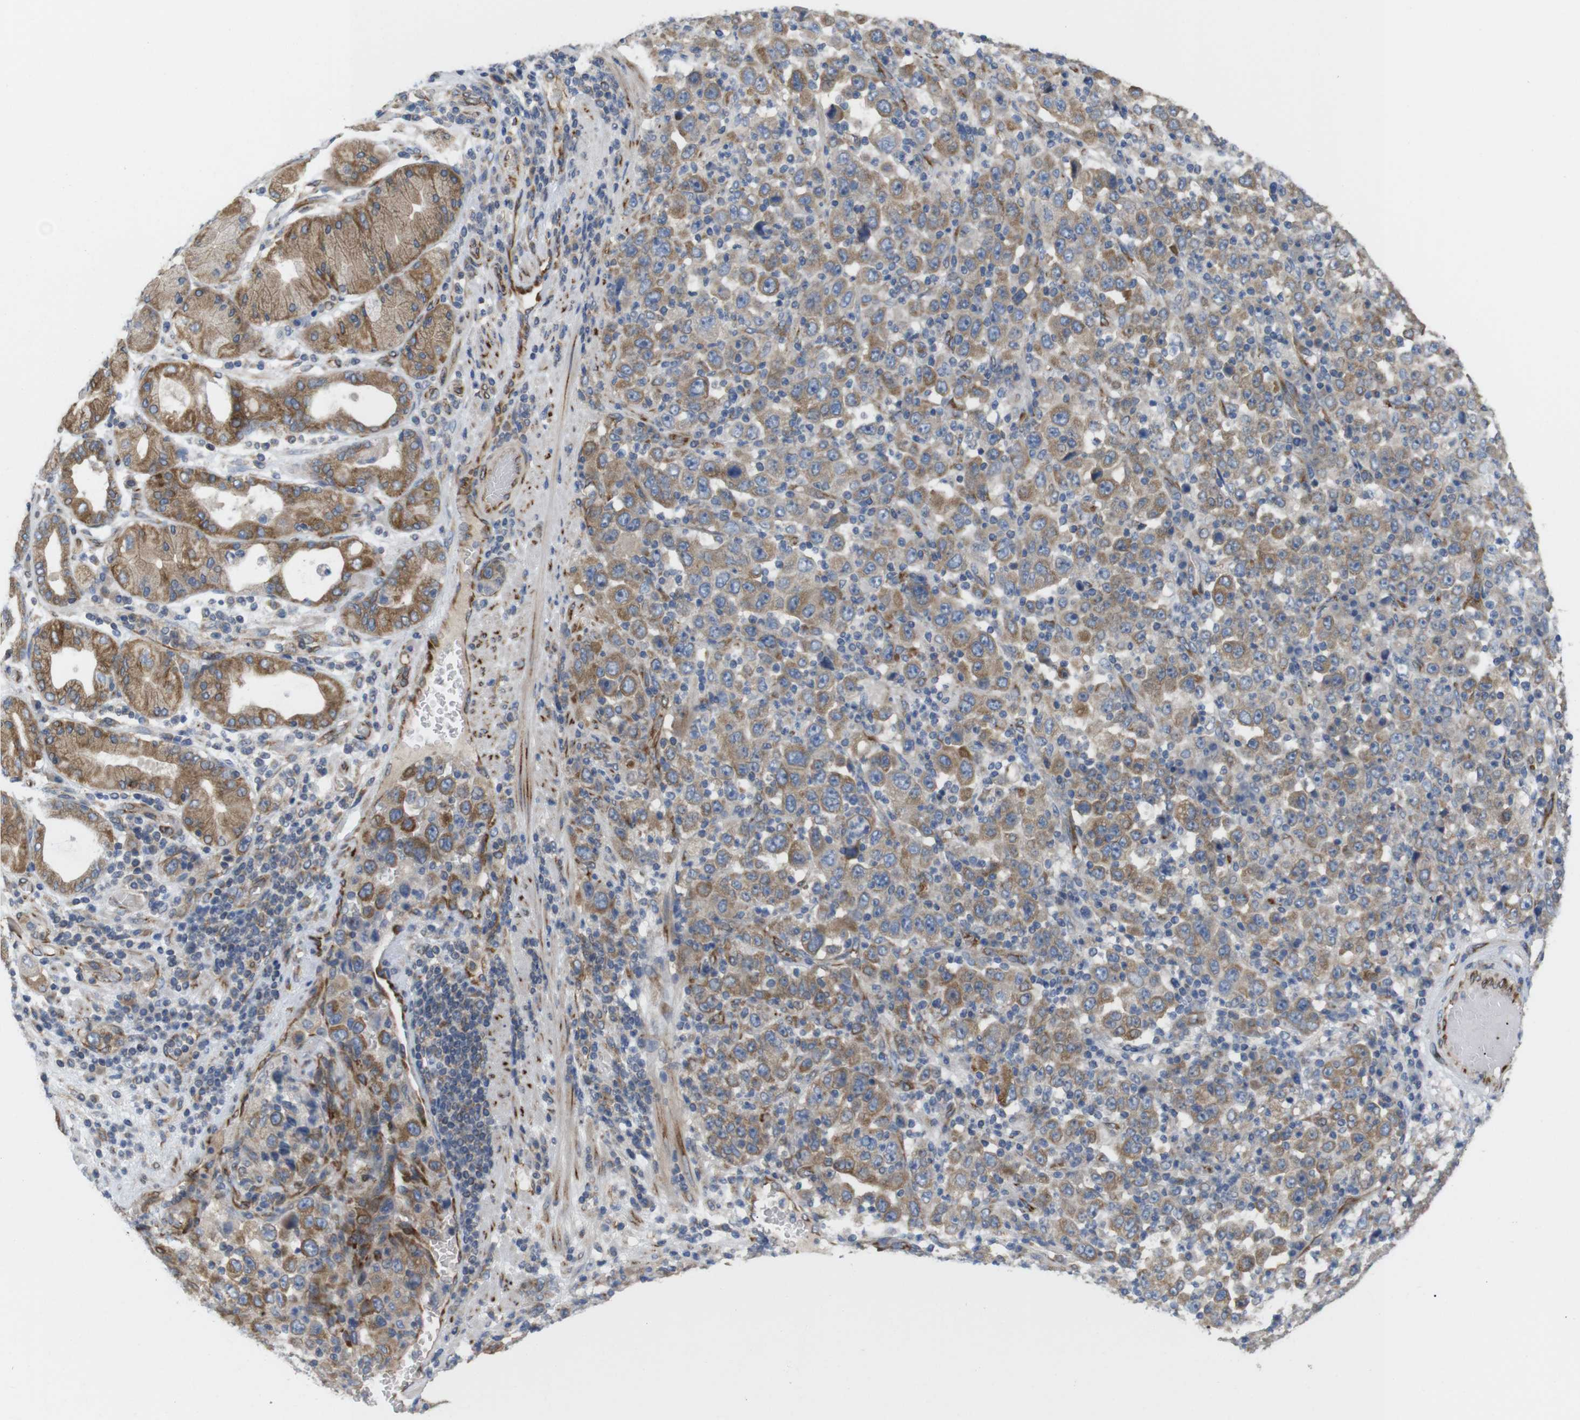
{"staining": {"intensity": "moderate", "quantity": ">75%", "location": "cytoplasmic/membranous"}, "tissue": "stomach cancer", "cell_type": "Tumor cells", "image_type": "cancer", "snomed": [{"axis": "morphology", "description": "Normal tissue, NOS"}, {"axis": "morphology", "description": "Adenocarcinoma, NOS"}, {"axis": "topography", "description": "Stomach, upper"}, {"axis": "topography", "description": "Stomach"}], "caption": "Protein staining of stomach cancer tissue displays moderate cytoplasmic/membranous expression in about >75% of tumor cells.", "gene": "PCNX2", "patient": {"sex": "male", "age": 59}}